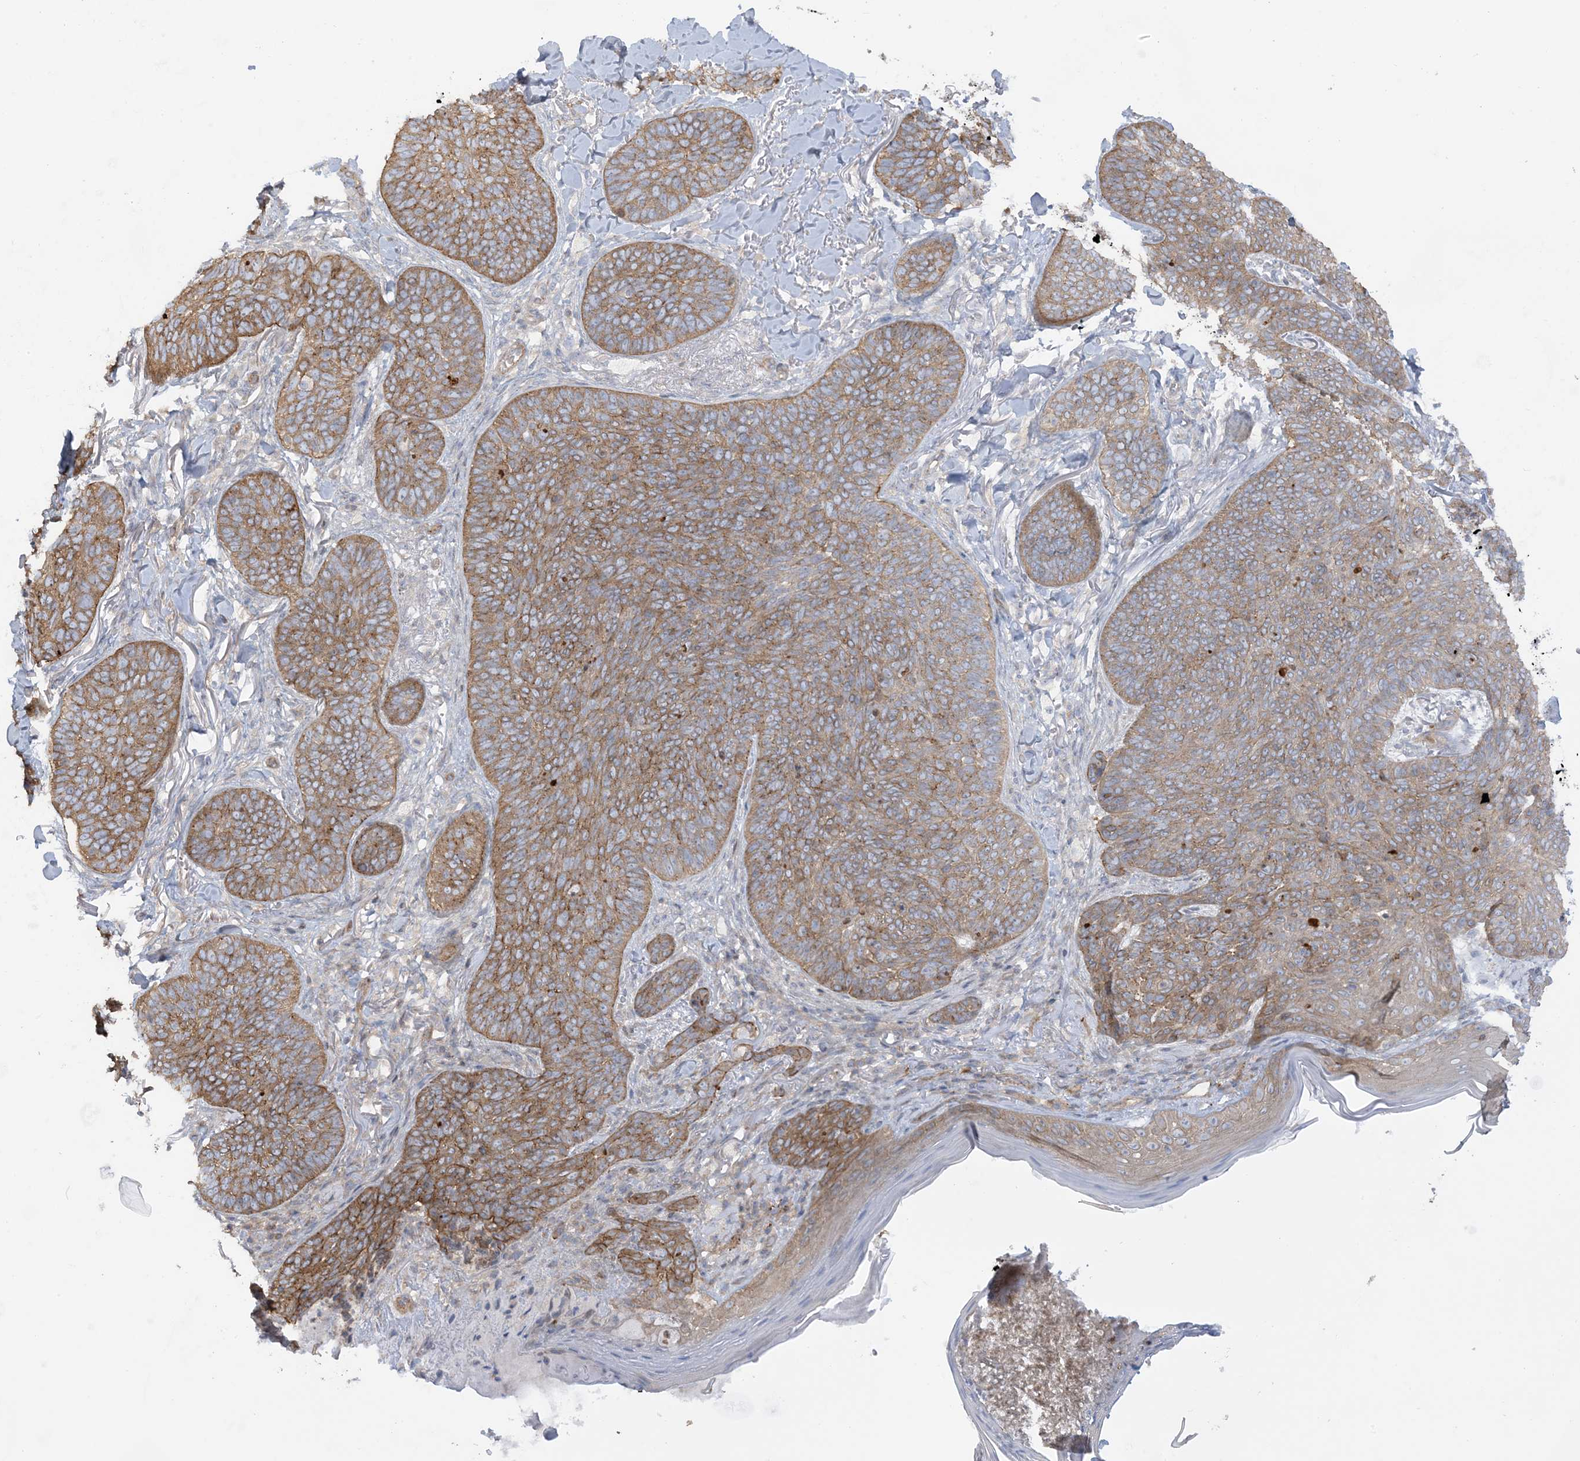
{"staining": {"intensity": "moderate", "quantity": ">75%", "location": "cytoplasmic/membranous"}, "tissue": "skin cancer", "cell_type": "Tumor cells", "image_type": "cancer", "snomed": [{"axis": "morphology", "description": "Basal cell carcinoma"}, {"axis": "topography", "description": "Skin"}], "caption": "Moderate cytoplasmic/membranous staining is seen in about >75% of tumor cells in skin cancer (basal cell carcinoma).", "gene": "ICMT", "patient": {"sex": "male", "age": 85}}